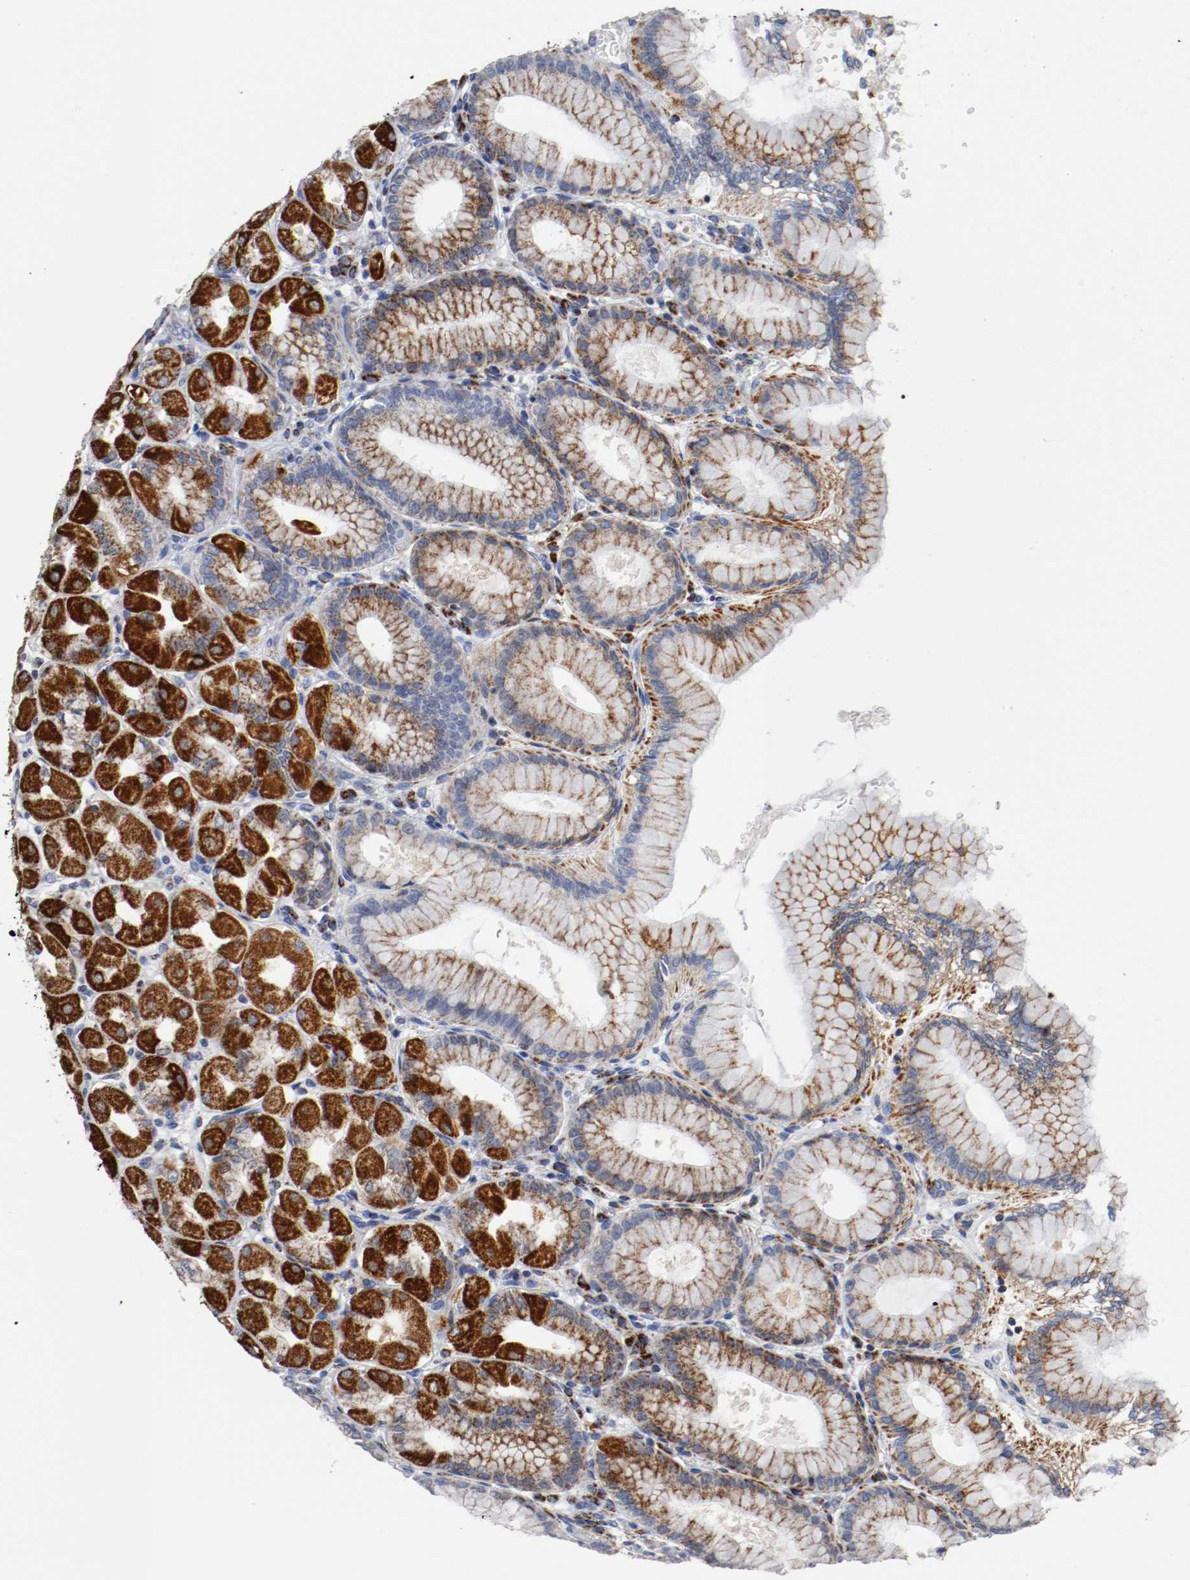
{"staining": {"intensity": "strong", "quantity": ">75%", "location": "cytoplasmic/membranous"}, "tissue": "stomach", "cell_type": "Glandular cells", "image_type": "normal", "snomed": [{"axis": "morphology", "description": "Normal tissue, NOS"}, {"axis": "topography", "description": "Stomach, upper"}], "caption": "Immunohistochemical staining of benign human stomach exhibits >75% levels of strong cytoplasmic/membranous protein staining in about >75% of glandular cells.", "gene": "TUBD1", "patient": {"sex": "female", "age": 56}}